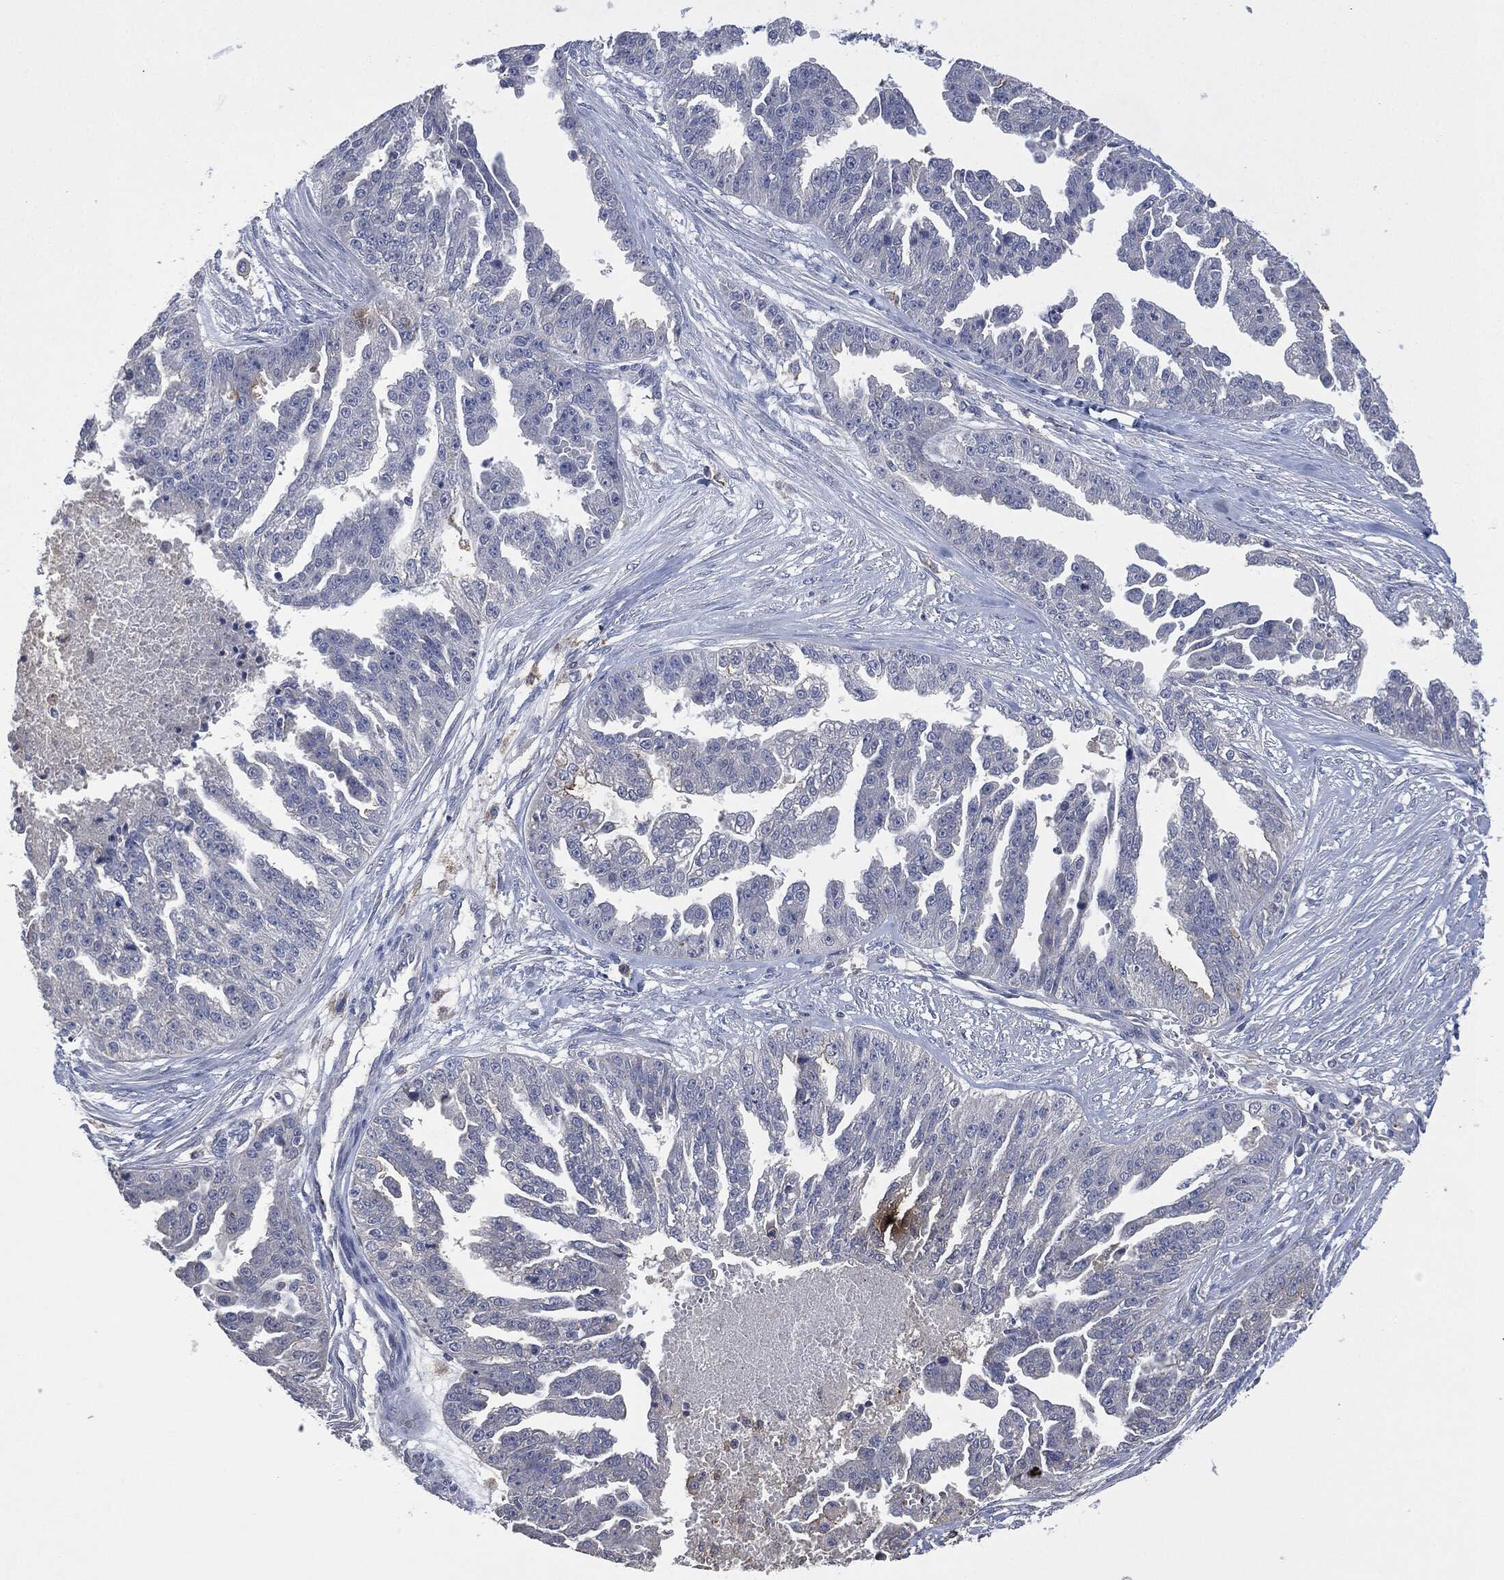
{"staining": {"intensity": "negative", "quantity": "none", "location": "none"}, "tissue": "ovarian cancer", "cell_type": "Tumor cells", "image_type": "cancer", "snomed": [{"axis": "morphology", "description": "Cystadenocarcinoma, serous, NOS"}, {"axis": "topography", "description": "Ovary"}], "caption": "The immunohistochemistry (IHC) micrograph has no significant positivity in tumor cells of ovarian cancer tissue.", "gene": "CD33", "patient": {"sex": "female", "age": 58}}